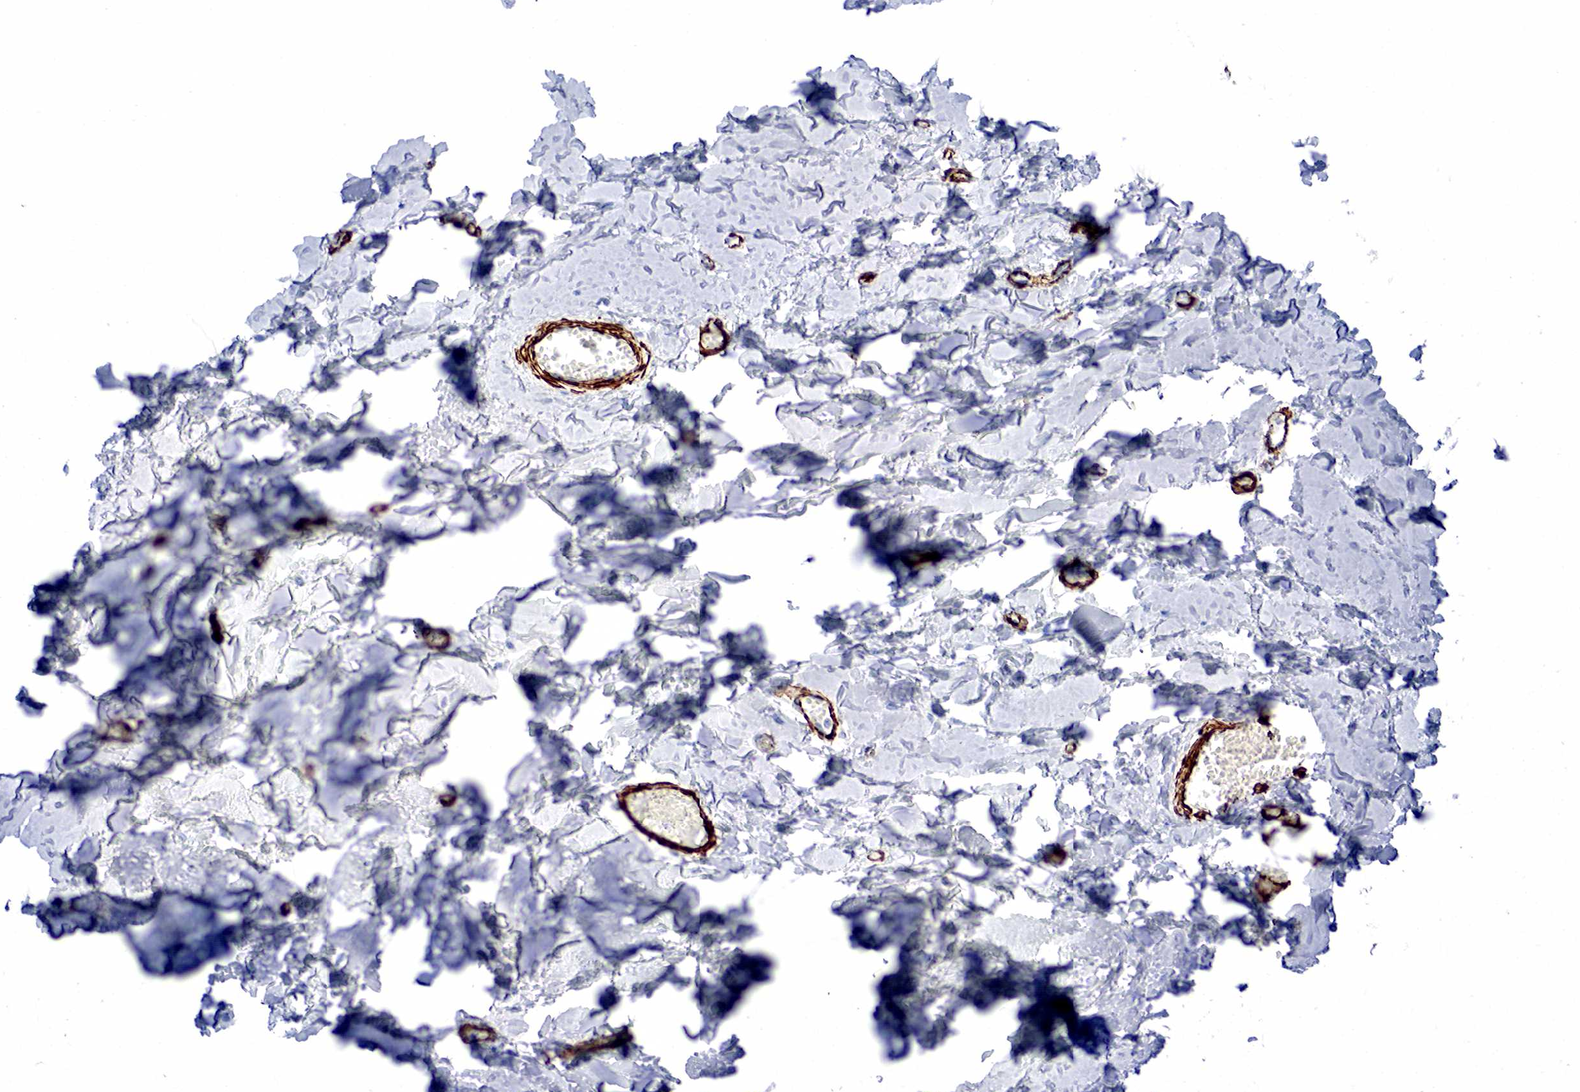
{"staining": {"intensity": "negative", "quantity": "none", "location": "none"}, "tissue": "adipose tissue", "cell_type": "Adipocytes", "image_type": "normal", "snomed": [{"axis": "morphology", "description": "Normal tissue, NOS"}, {"axis": "morphology", "description": "Sarcoma, NOS"}, {"axis": "topography", "description": "Skin"}, {"axis": "topography", "description": "Soft tissue"}], "caption": "Adipocytes show no significant expression in normal adipose tissue. (DAB (3,3'-diaminobenzidine) IHC, high magnification).", "gene": "ACTA1", "patient": {"sex": "female", "age": 51}}